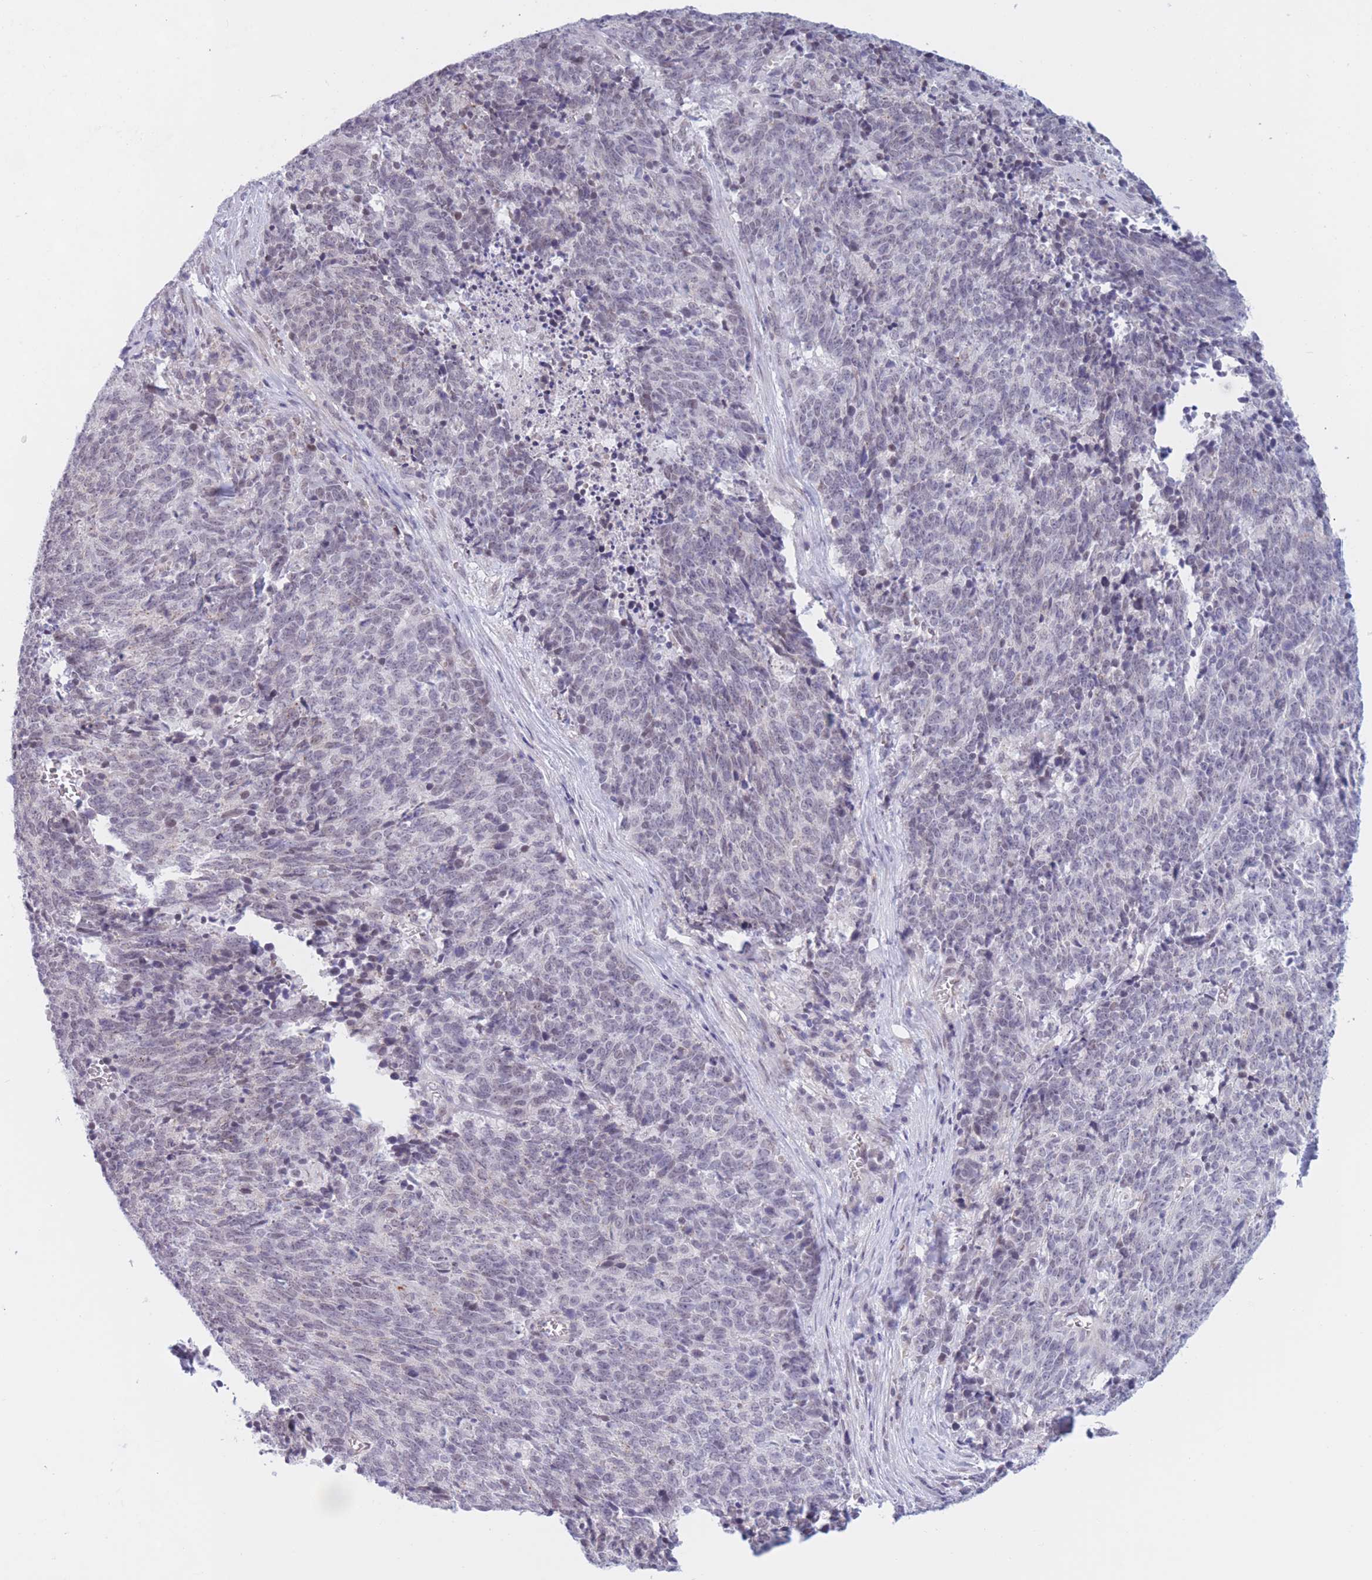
{"staining": {"intensity": "negative", "quantity": "none", "location": "none"}, "tissue": "cervical cancer", "cell_type": "Tumor cells", "image_type": "cancer", "snomed": [{"axis": "morphology", "description": "Squamous cell carcinoma, NOS"}, {"axis": "topography", "description": "Cervix"}], "caption": "Cervical cancer was stained to show a protein in brown. There is no significant expression in tumor cells.", "gene": "PODXL", "patient": {"sex": "female", "age": 29}}